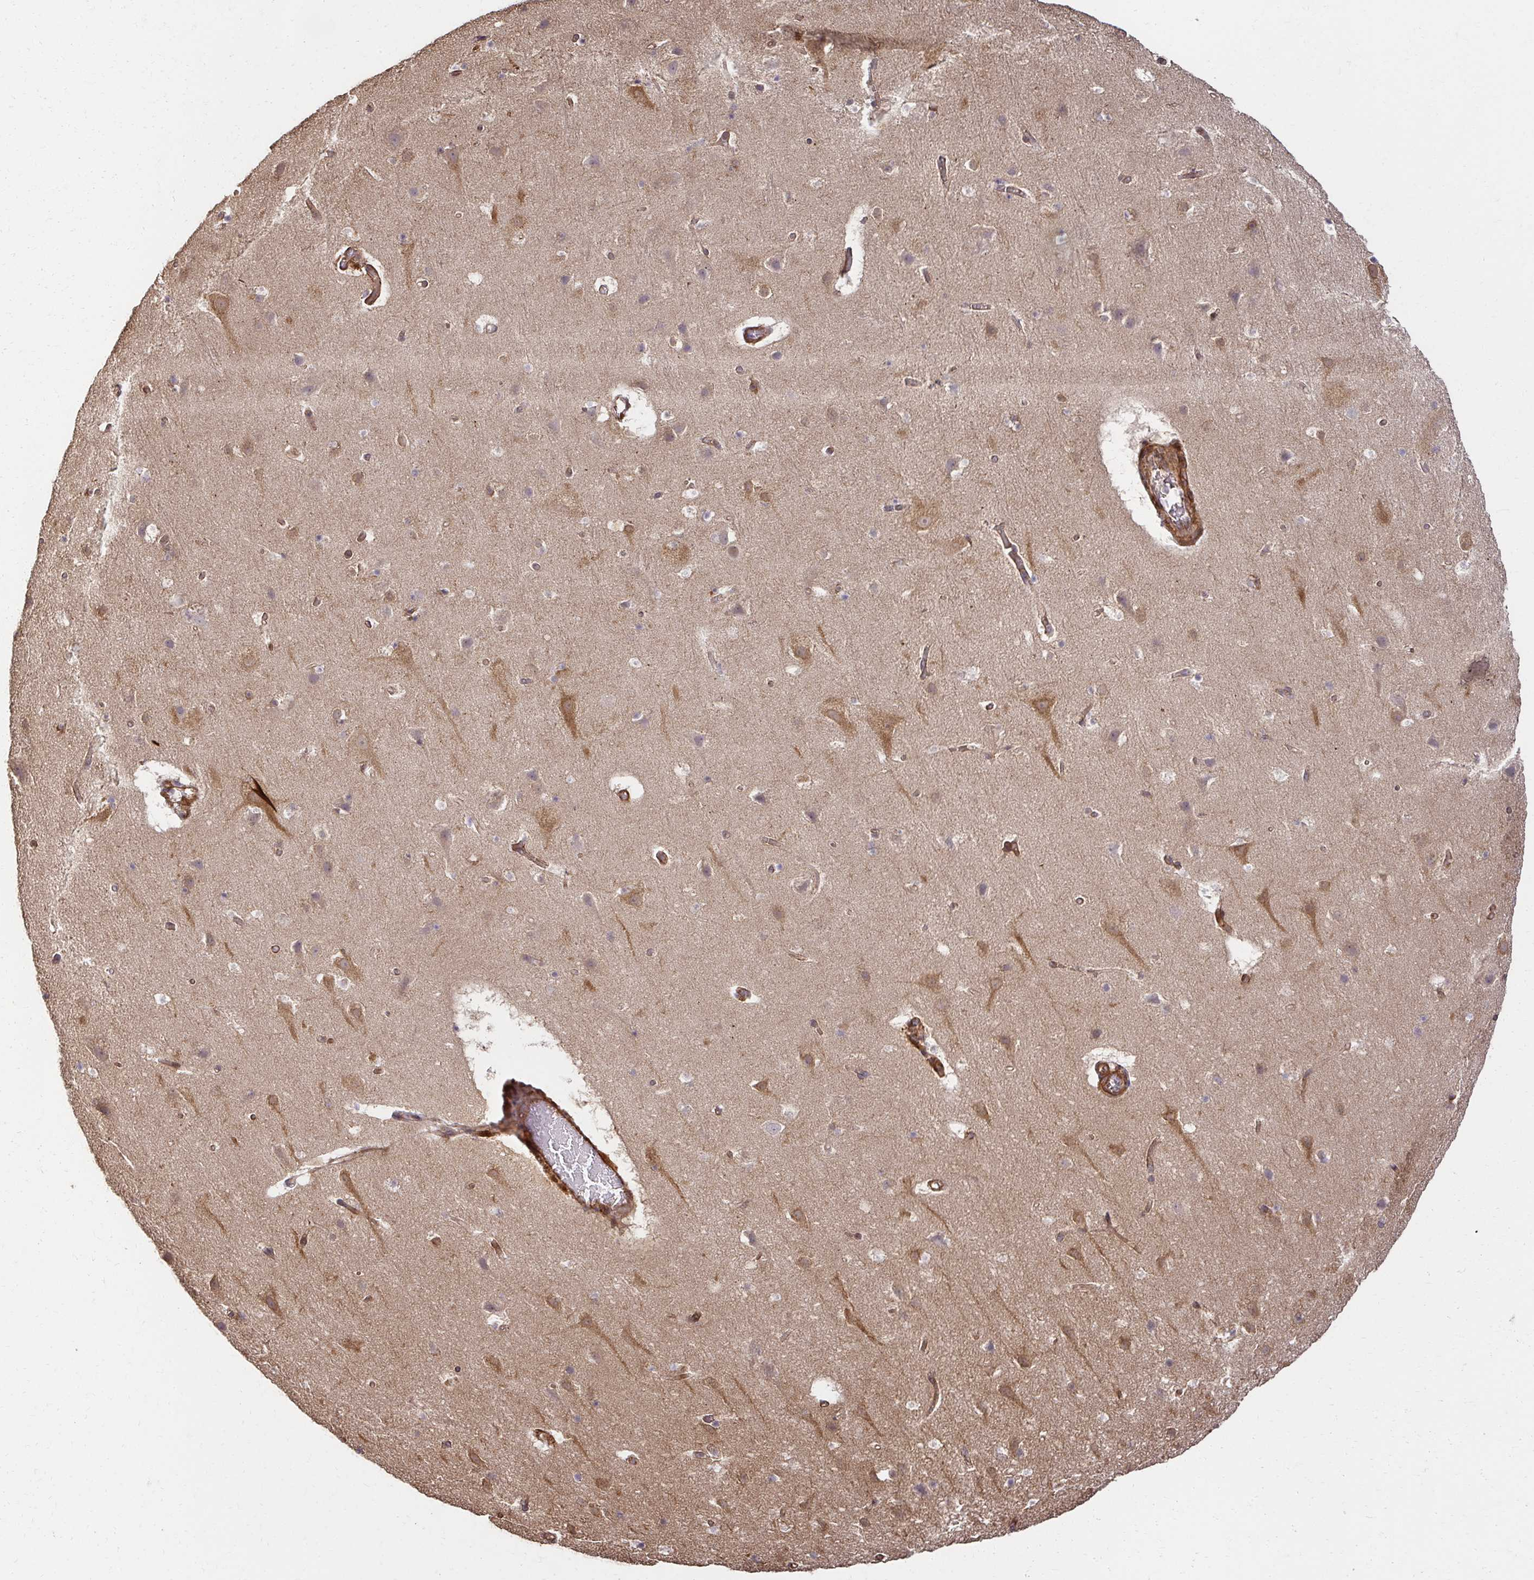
{"staining": {"intensity": "moderate", "quantity": "25%-75%", "location": "cytoplasmic/membranous"}, "tissue": "cerebral cortex", "cell_type": "Endothelial cells", "image_type": "normal", "snomed": [{"axis": "morphology", "description": "Normal tissue, NOS"}, {"axis": "topography", "description": "Cerebral cortex"}], "caption": "An IHC photomicrograph of unremarkable tissue is shown. Protein staining in brown highlights moderate cytoplasmic/membranous positivity in cerebral cortex within endothelial cells. (DAB IHC, brown staining for protein, blue staining for nuclei).", "gene": "PSMA4", "patient": {"sex": "female", "age": 42}}